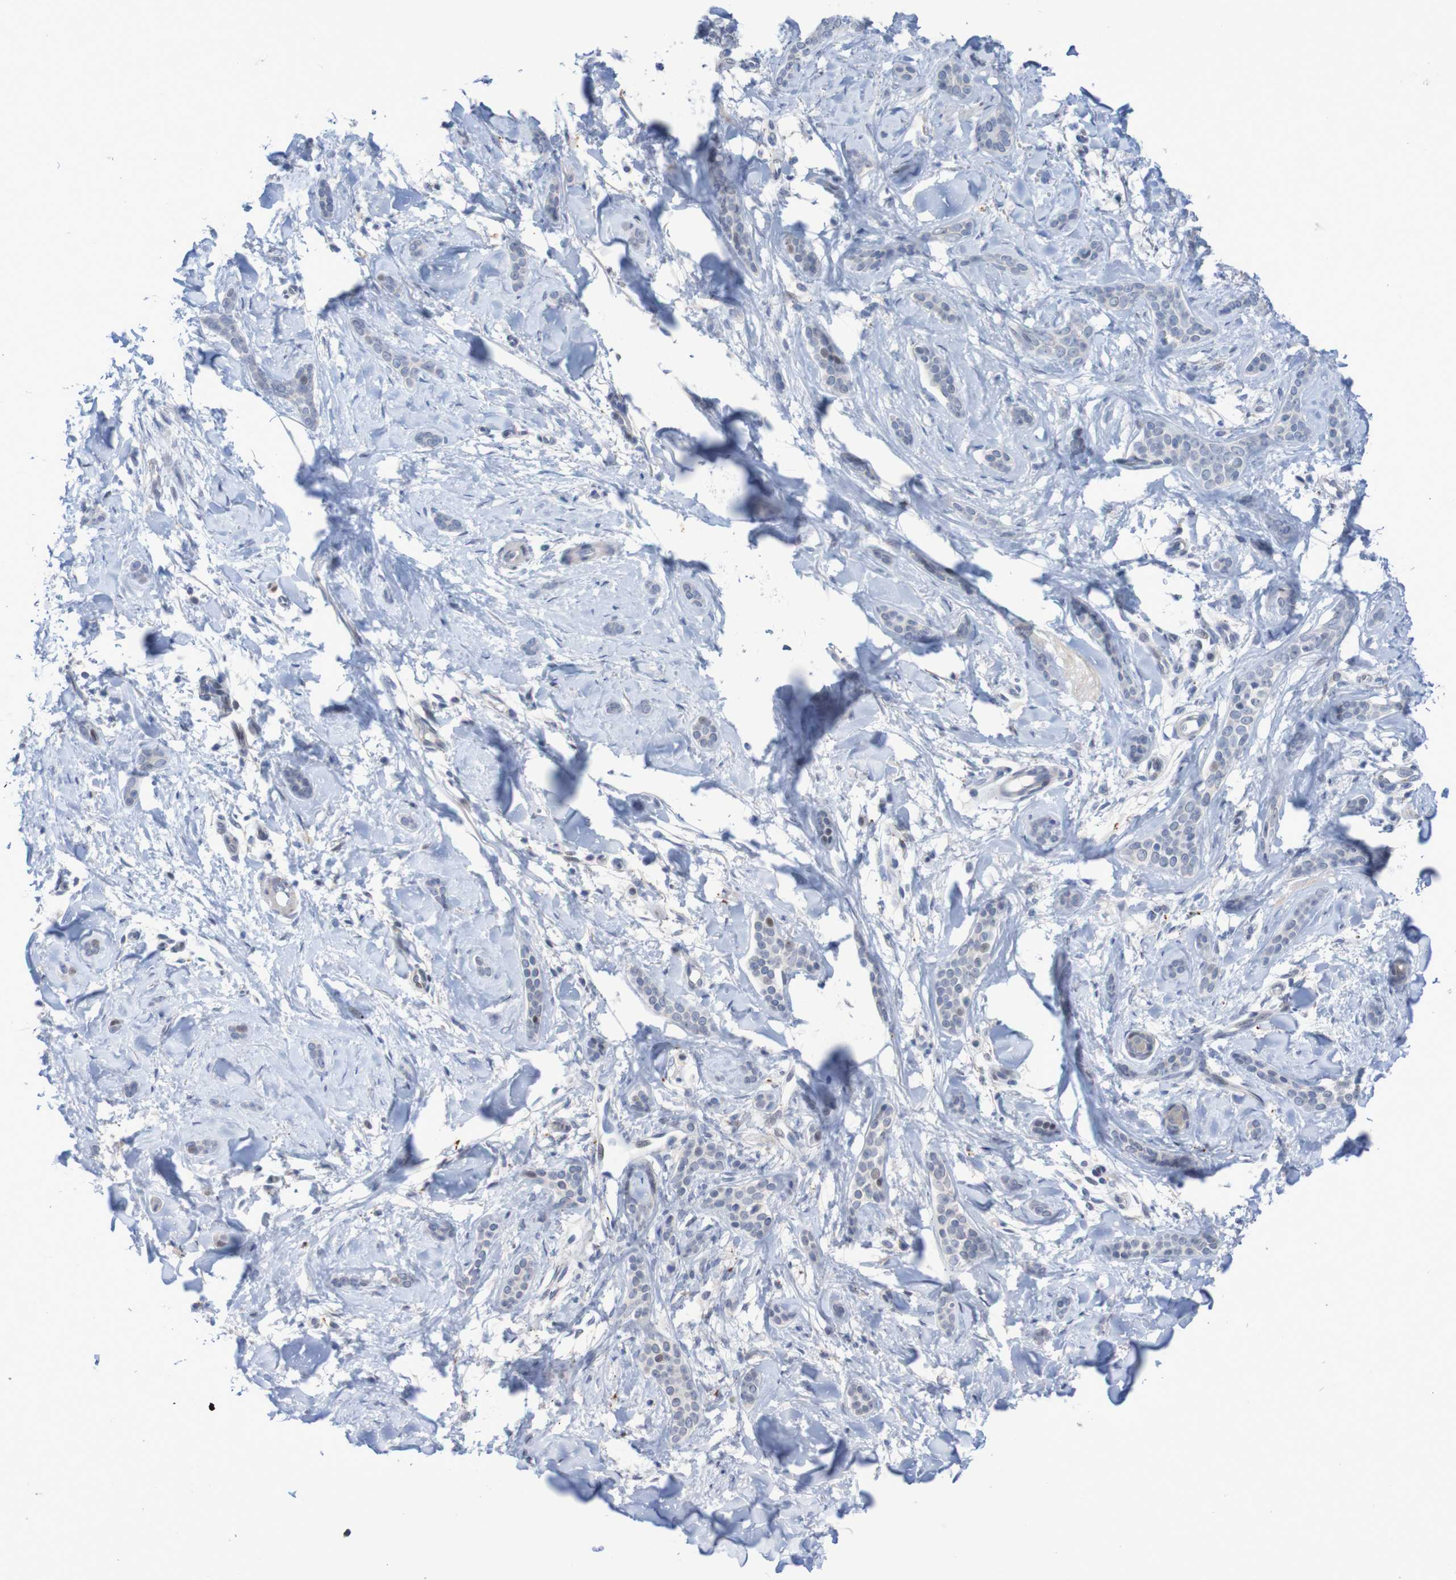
{"staining": {"intensity": "negative", "quantity": "none", "location": "none"}, "tissue": "skin cancer", "cell_type": "Tumor cells", "image_type": "cancer", "snomed": [{"axis": "morphology", "description": "Basal cell carcinoma"}, {"axis": "morphology", "description": "Adnexal tumor, benign"}, {"axis": "topography", "description": "Skin"}], "caption": "IHC of human skin cancer reveals no positivity in tumor cells.", "gene": "FBP2", "patient": {"sex": "female", "age": 42}}